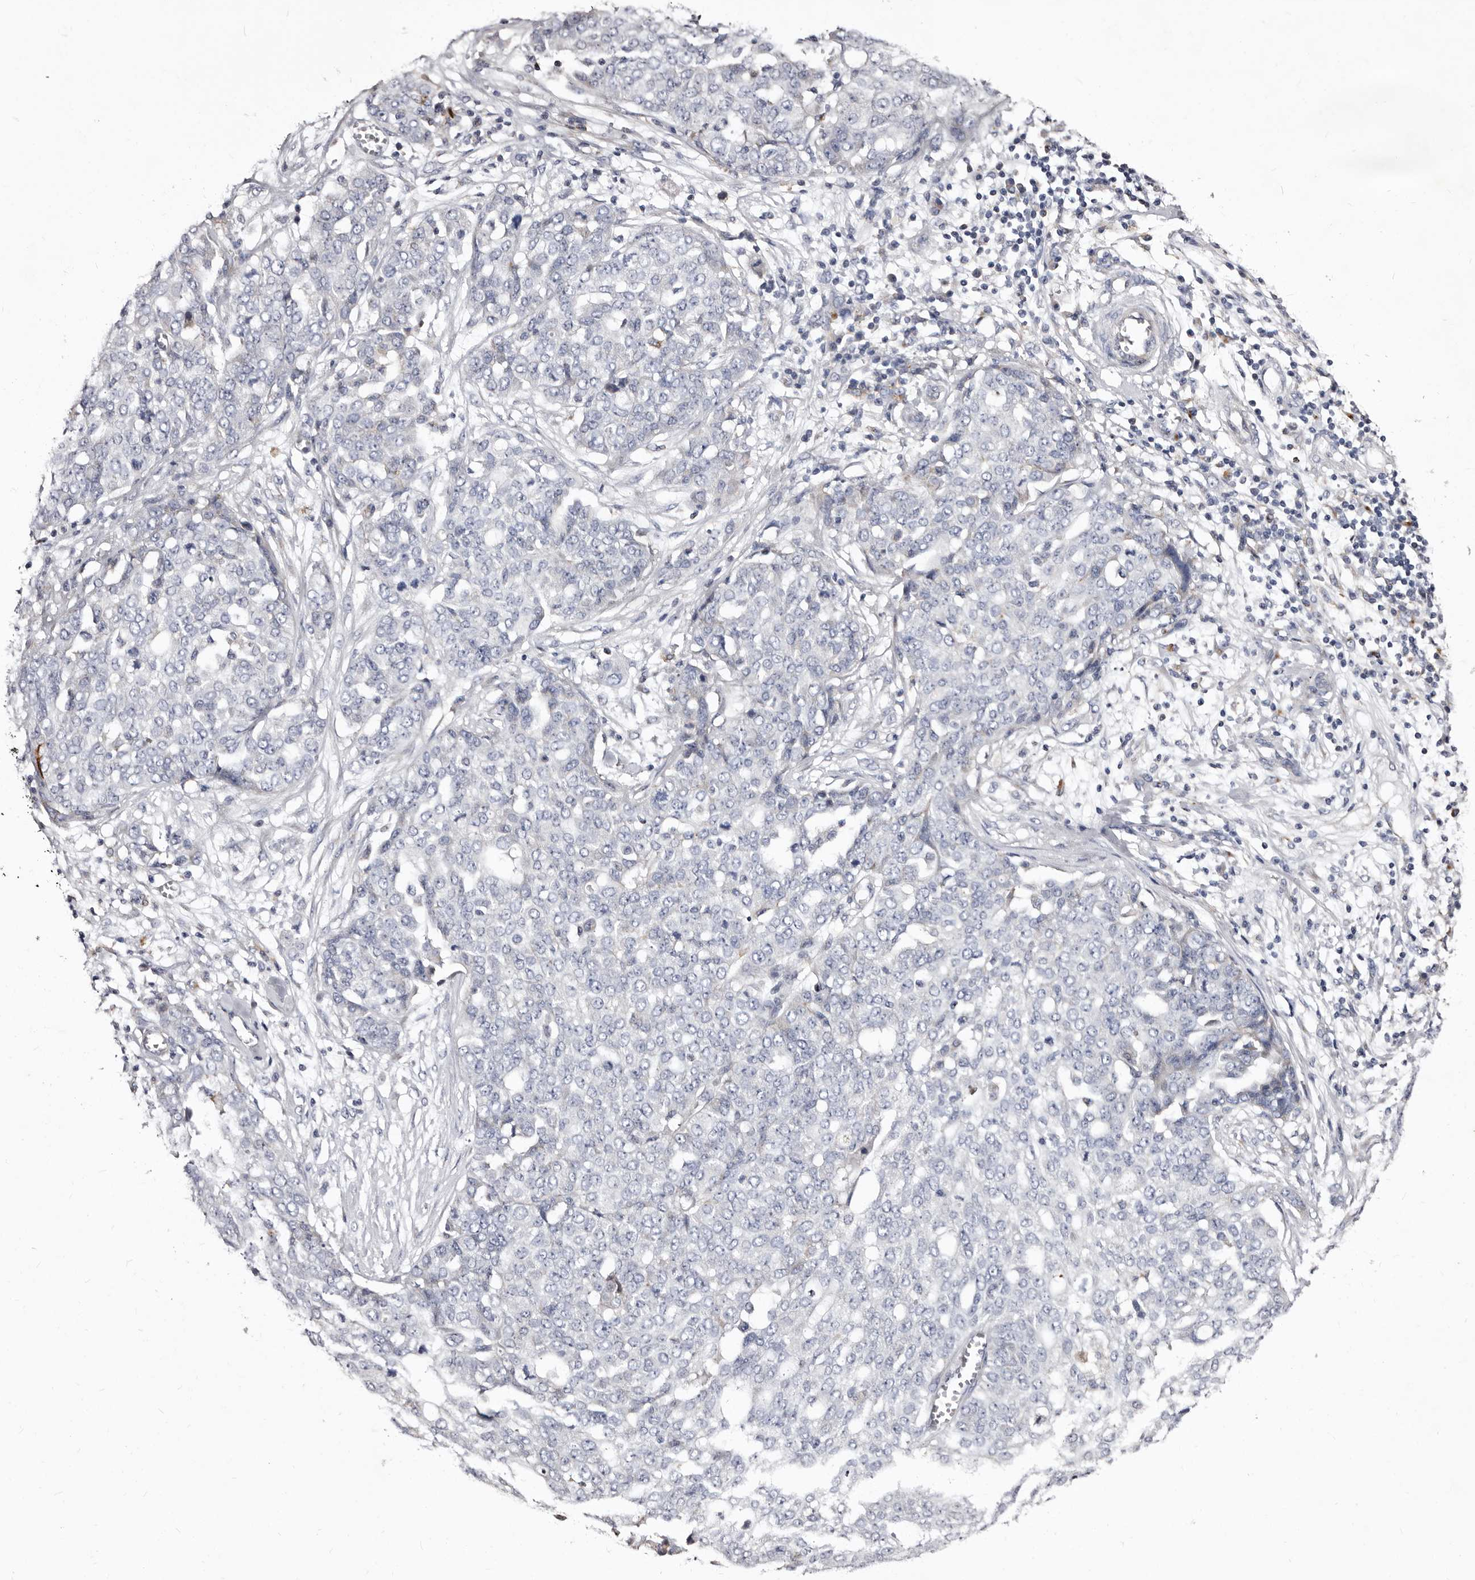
{"staining": {"intensity": "negative", "quantity": "none", "location": "none"}, "tissue": "ovarian cancer", "cell_type": "Tumor cells", "image_type": "cancer", "snomed": [{"axis": "morphology", "description": "Cystadenocarcinoma, serous, NOS"}, {"axis": "topography", "description": "Soft tissue"}, {"axis": "topography", "description": "Ovary"}], "caption": "Immunohistochemistry (IHC) of ovarian cancer demonstrates no positivity in tumor cells.", "gene": "AUNIP", "patient": {"sex": "female", "age": 57}}